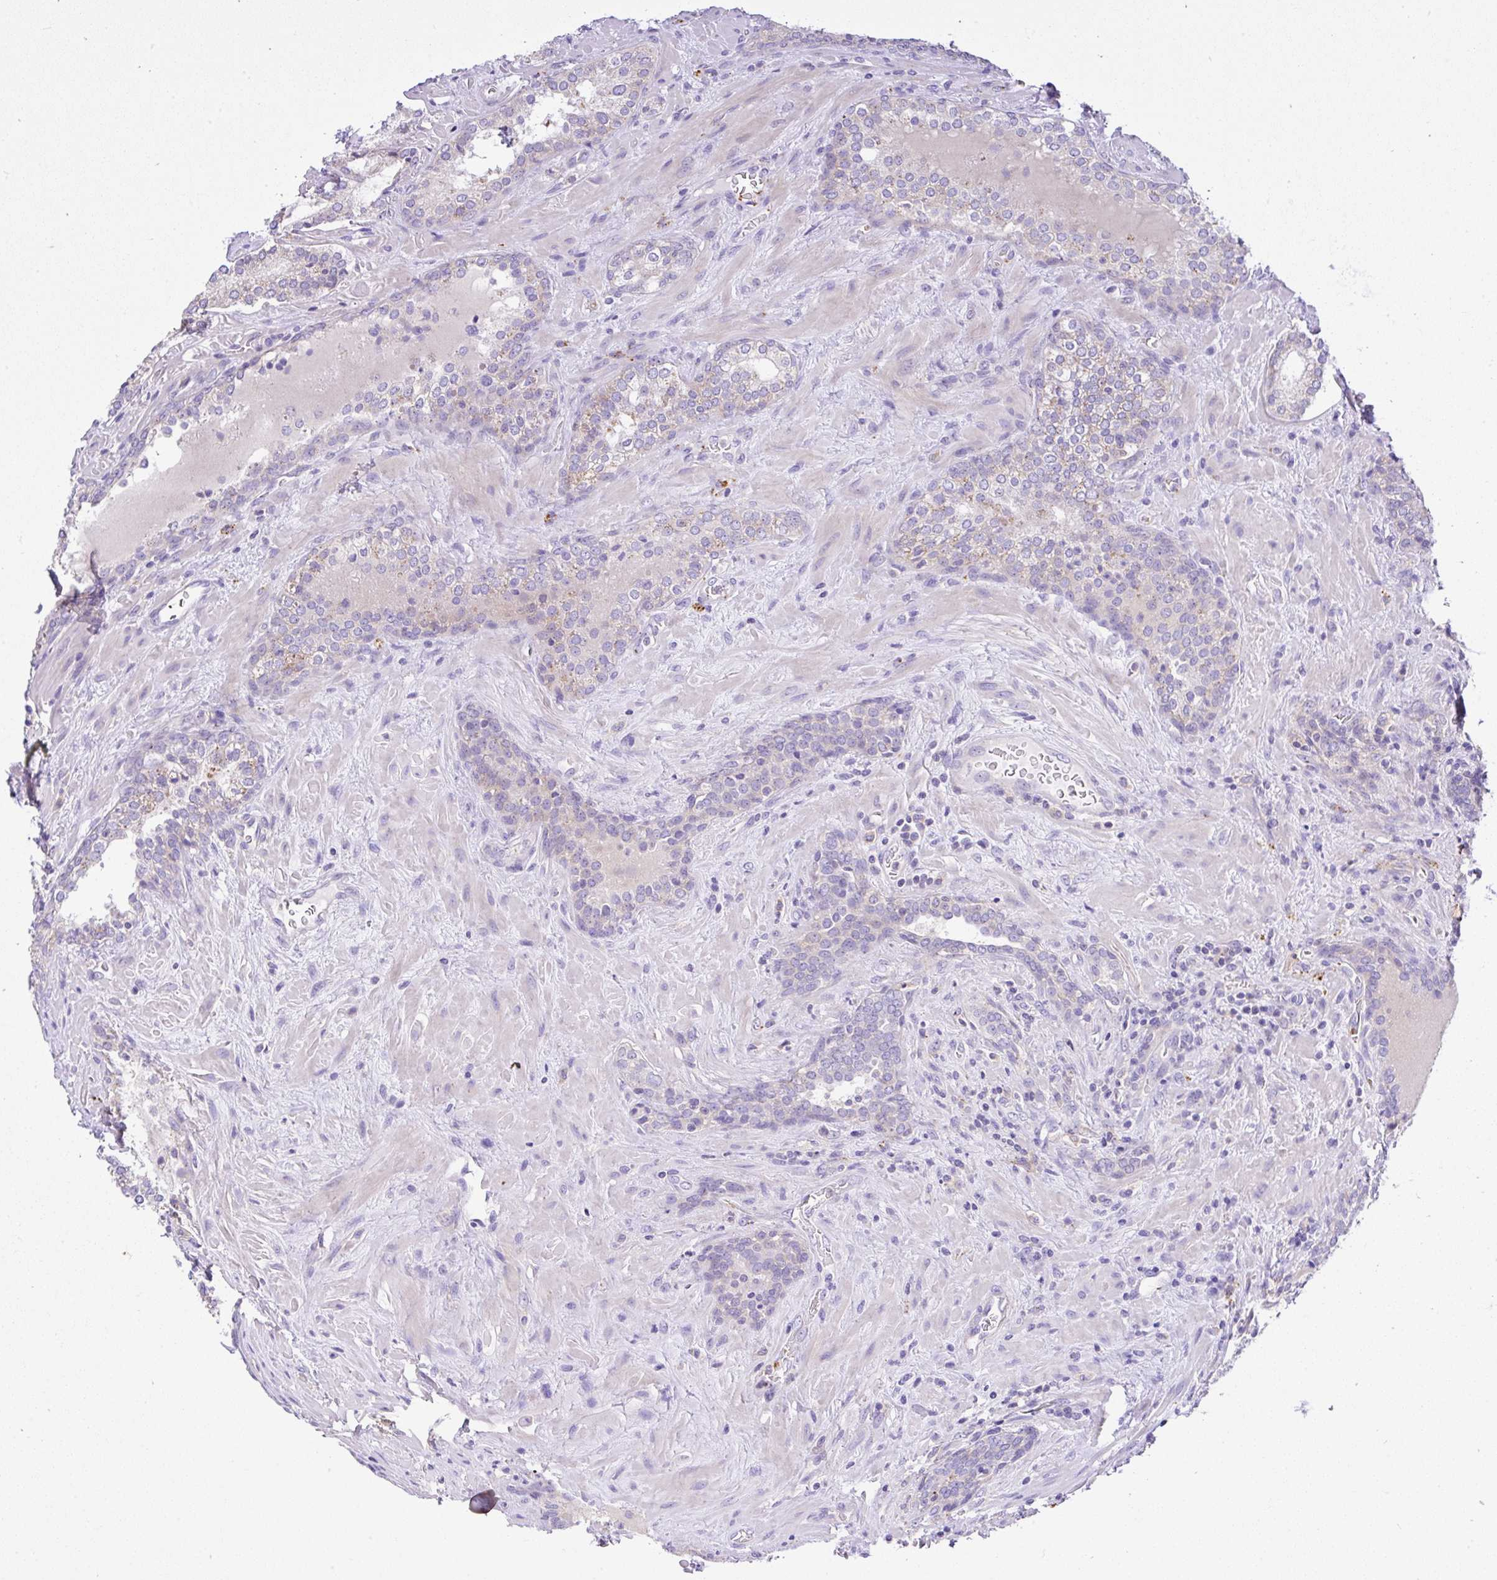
{"staining": {"intensity": "negative", "quantity": "none", "location": "none"}, "tissue": "prostate cancer", "cell_type": "Tumor cells", "image_type": "cancer", "snomed": [{"axis": "morphology", "description": "Adenocarcinoma, Low grade"}, {"axis": "topography", "description": "Prostate"}], "caption": "A photomicrograph of human adenocarcinoma (low-grade) (prostate) is negative for staining in tumor cells.", "gene": "CCDC142", "patient": {"sex": "male", "age": 62}}